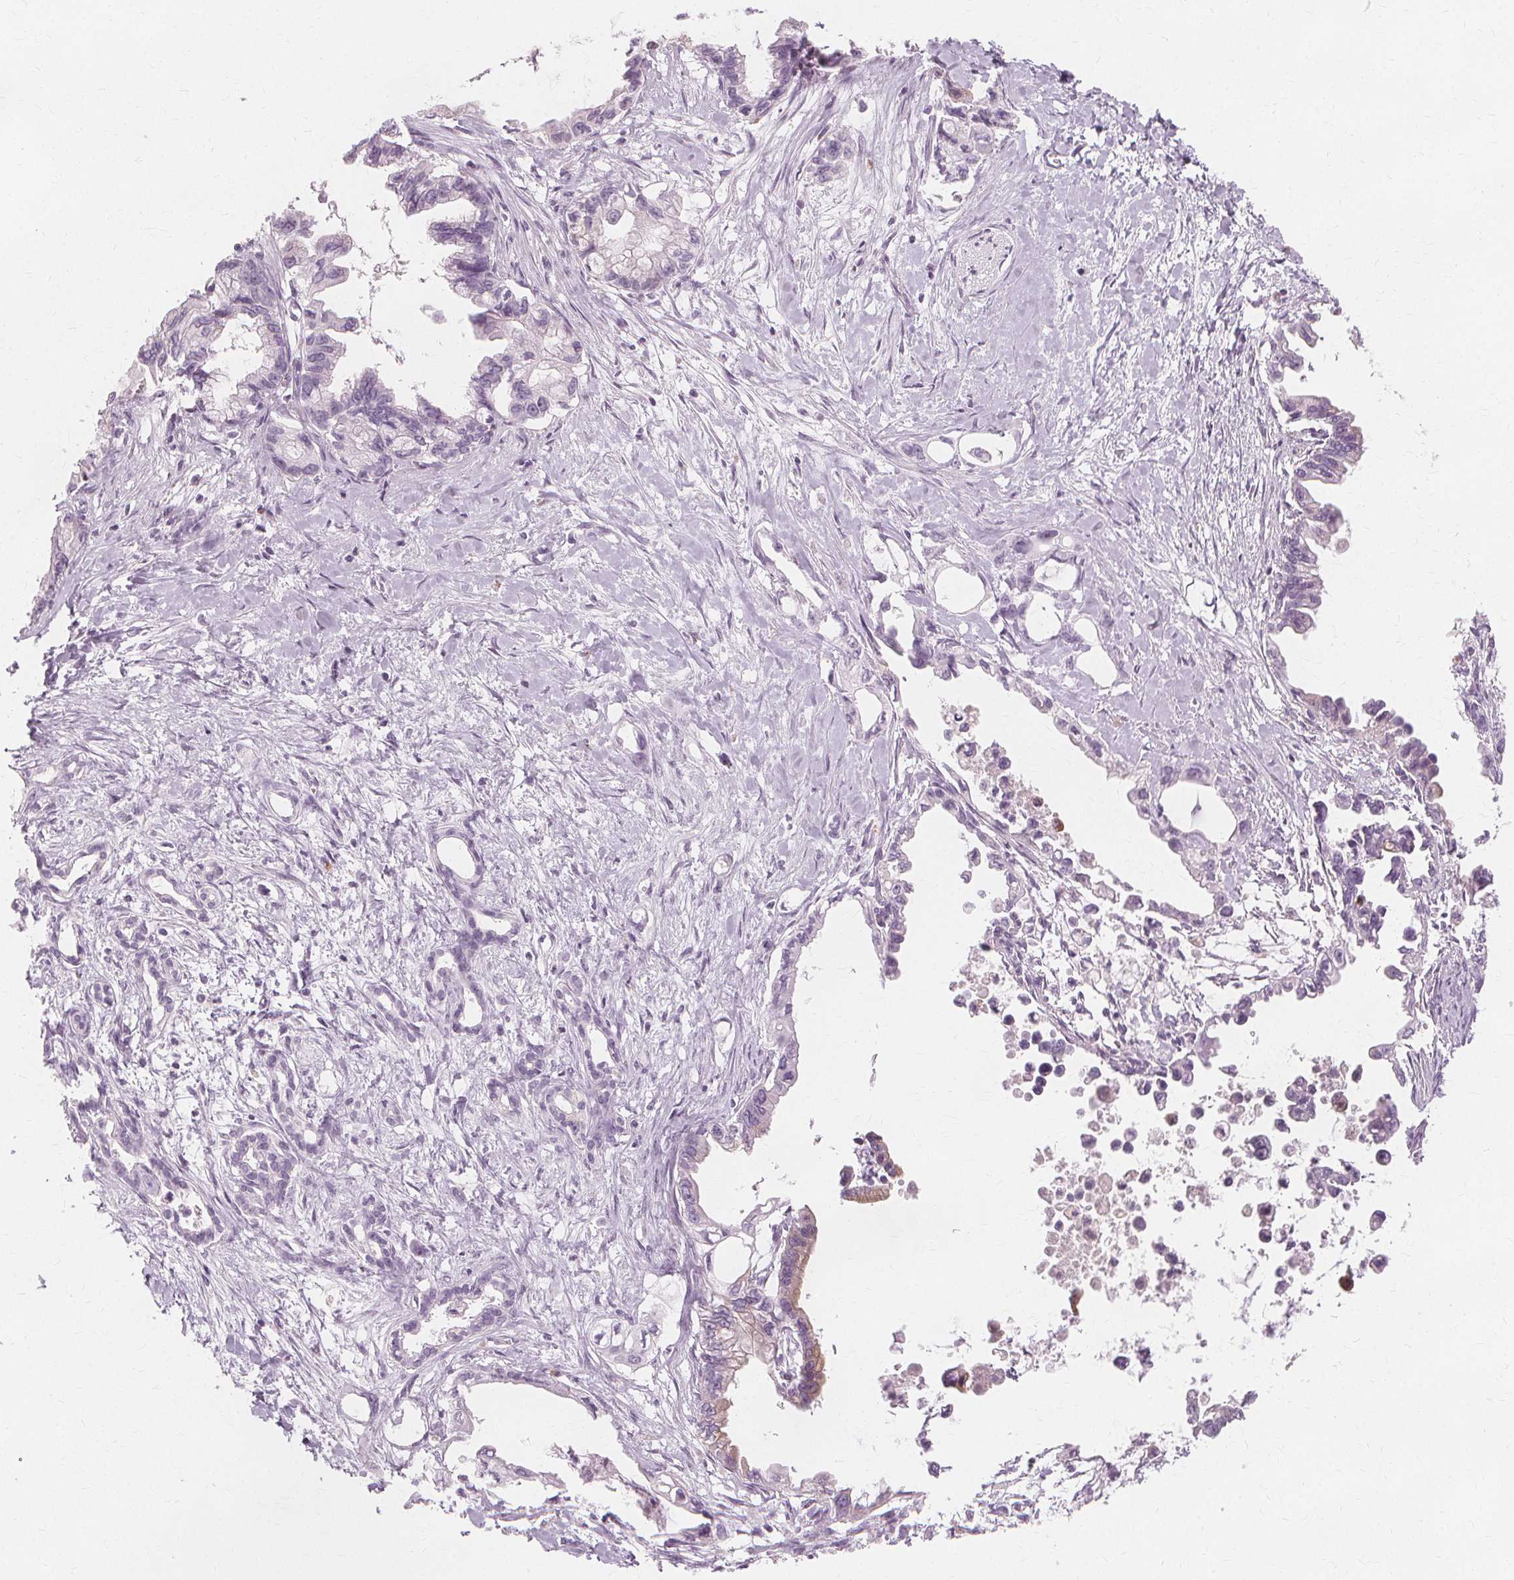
{"staining": {"intensity": "negative", "quantity": "none", "location": "none"}, "tissue": "pancreatic cancer", "cell_type": "Tumor cells", "image_type": "cancer", "snomed": [{"axis": "morphology", "description": "Adenocarcinoma, NOS"}, {"axis": "topography", "description": "Pancreas"}], "caption": "Immunohistochemical staining of human pancreatic cancer (adenocarcinoma) displays no significant staining in tumor cells. The staining is performed using DAB brown chromogen with nuclei counter-stained in using hematoxylin.", "gene": "TFF1", "patient": {"sex": "male", "age": 61}}